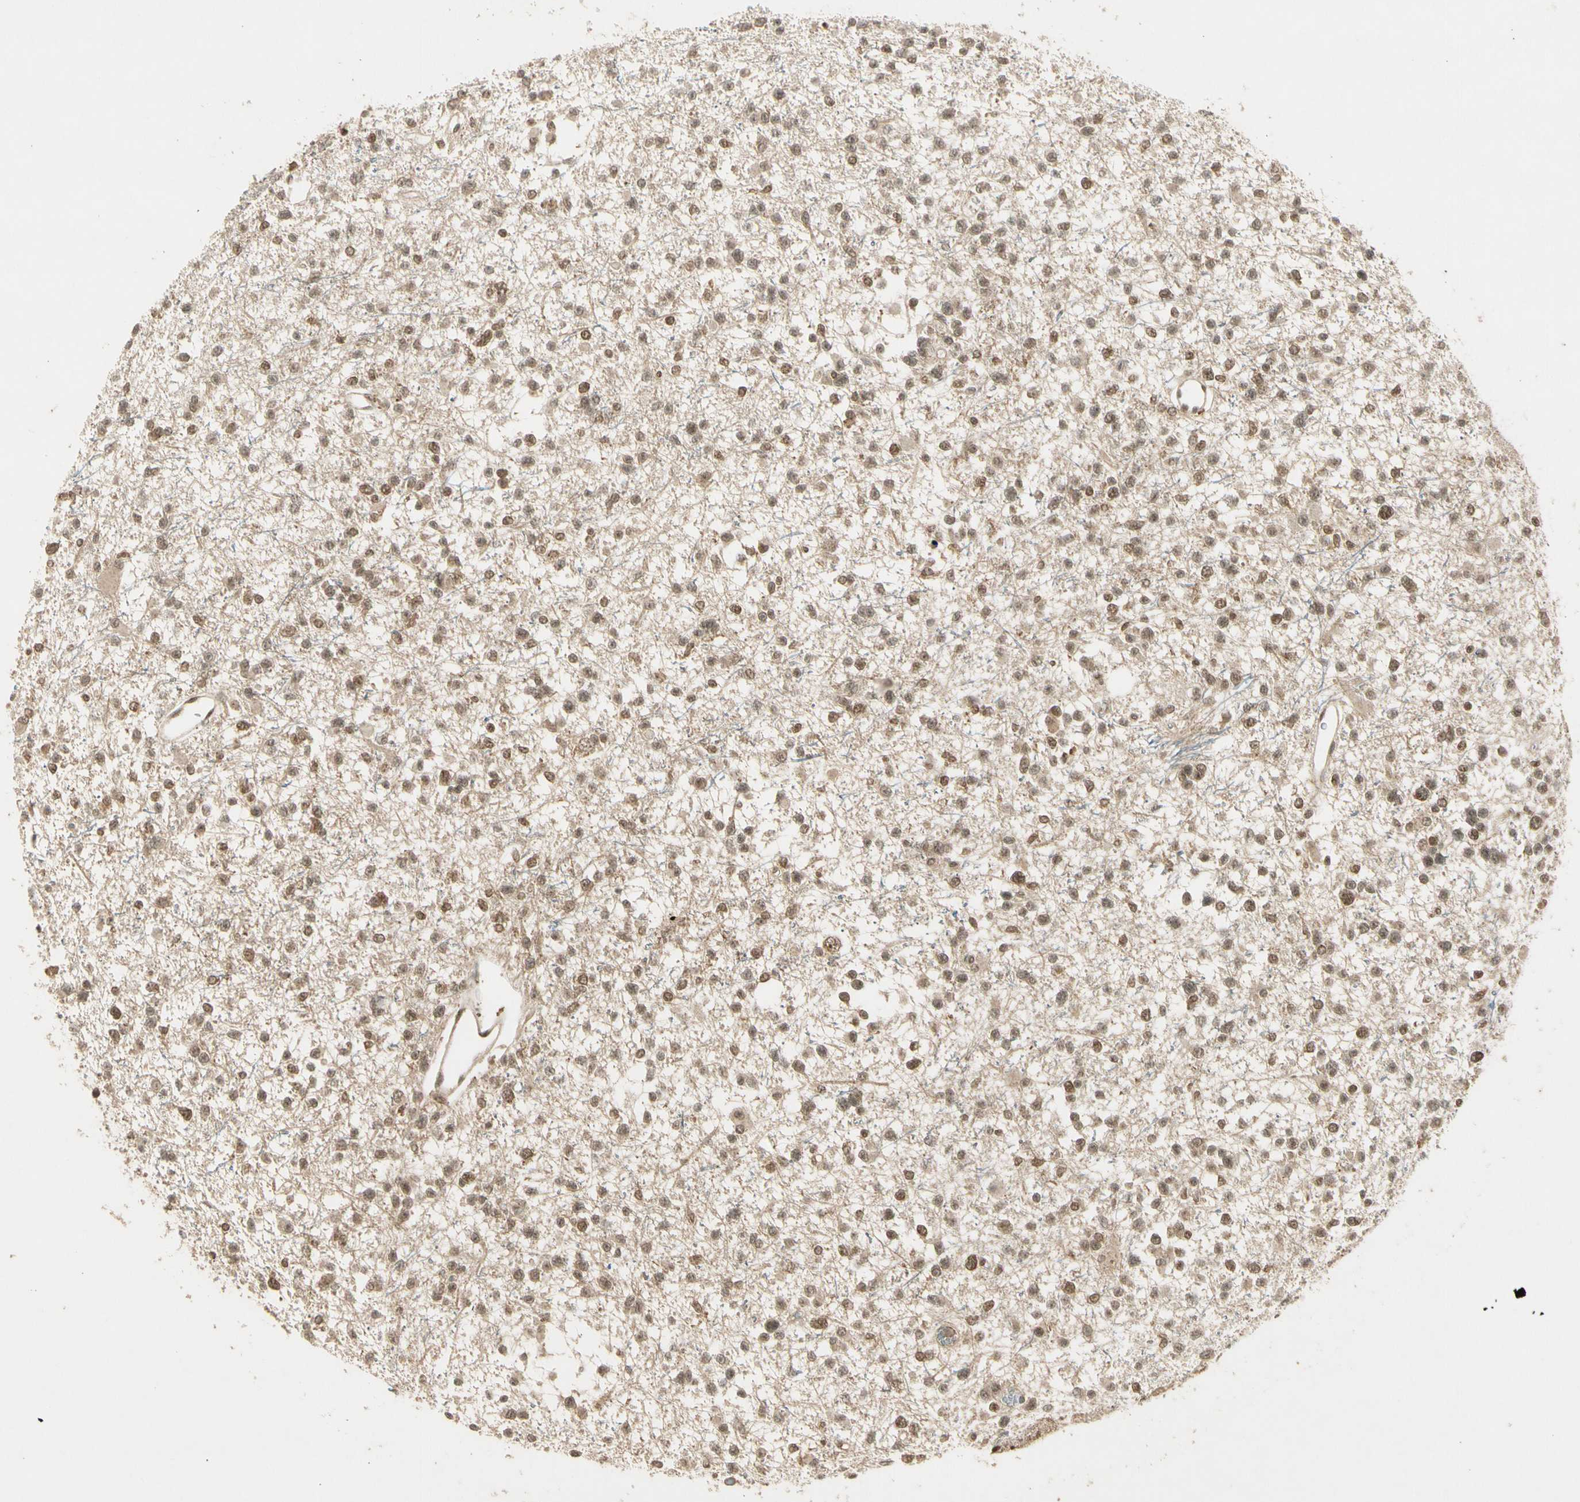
{"staining": {"intensity": "weak", "quantity": ">75%", "location": "cytoplasmic/membranous,nuclear"}, "tissue": "glioma", "cell_type": "Tumor cells", "image_type": "cancer", "snomed": [{"axis": "morphology", "description": "Glioma, malignant, Low grade"}, {"axis": "topography", "description": "Brain"}], "caption": "Weak cytoplasmic/membranous and nuclear protein positivity is seen in about >75% of tumor cells in glioma.", "gene": "ZNF135", "patient": {"sex": "female", "age": 22}}